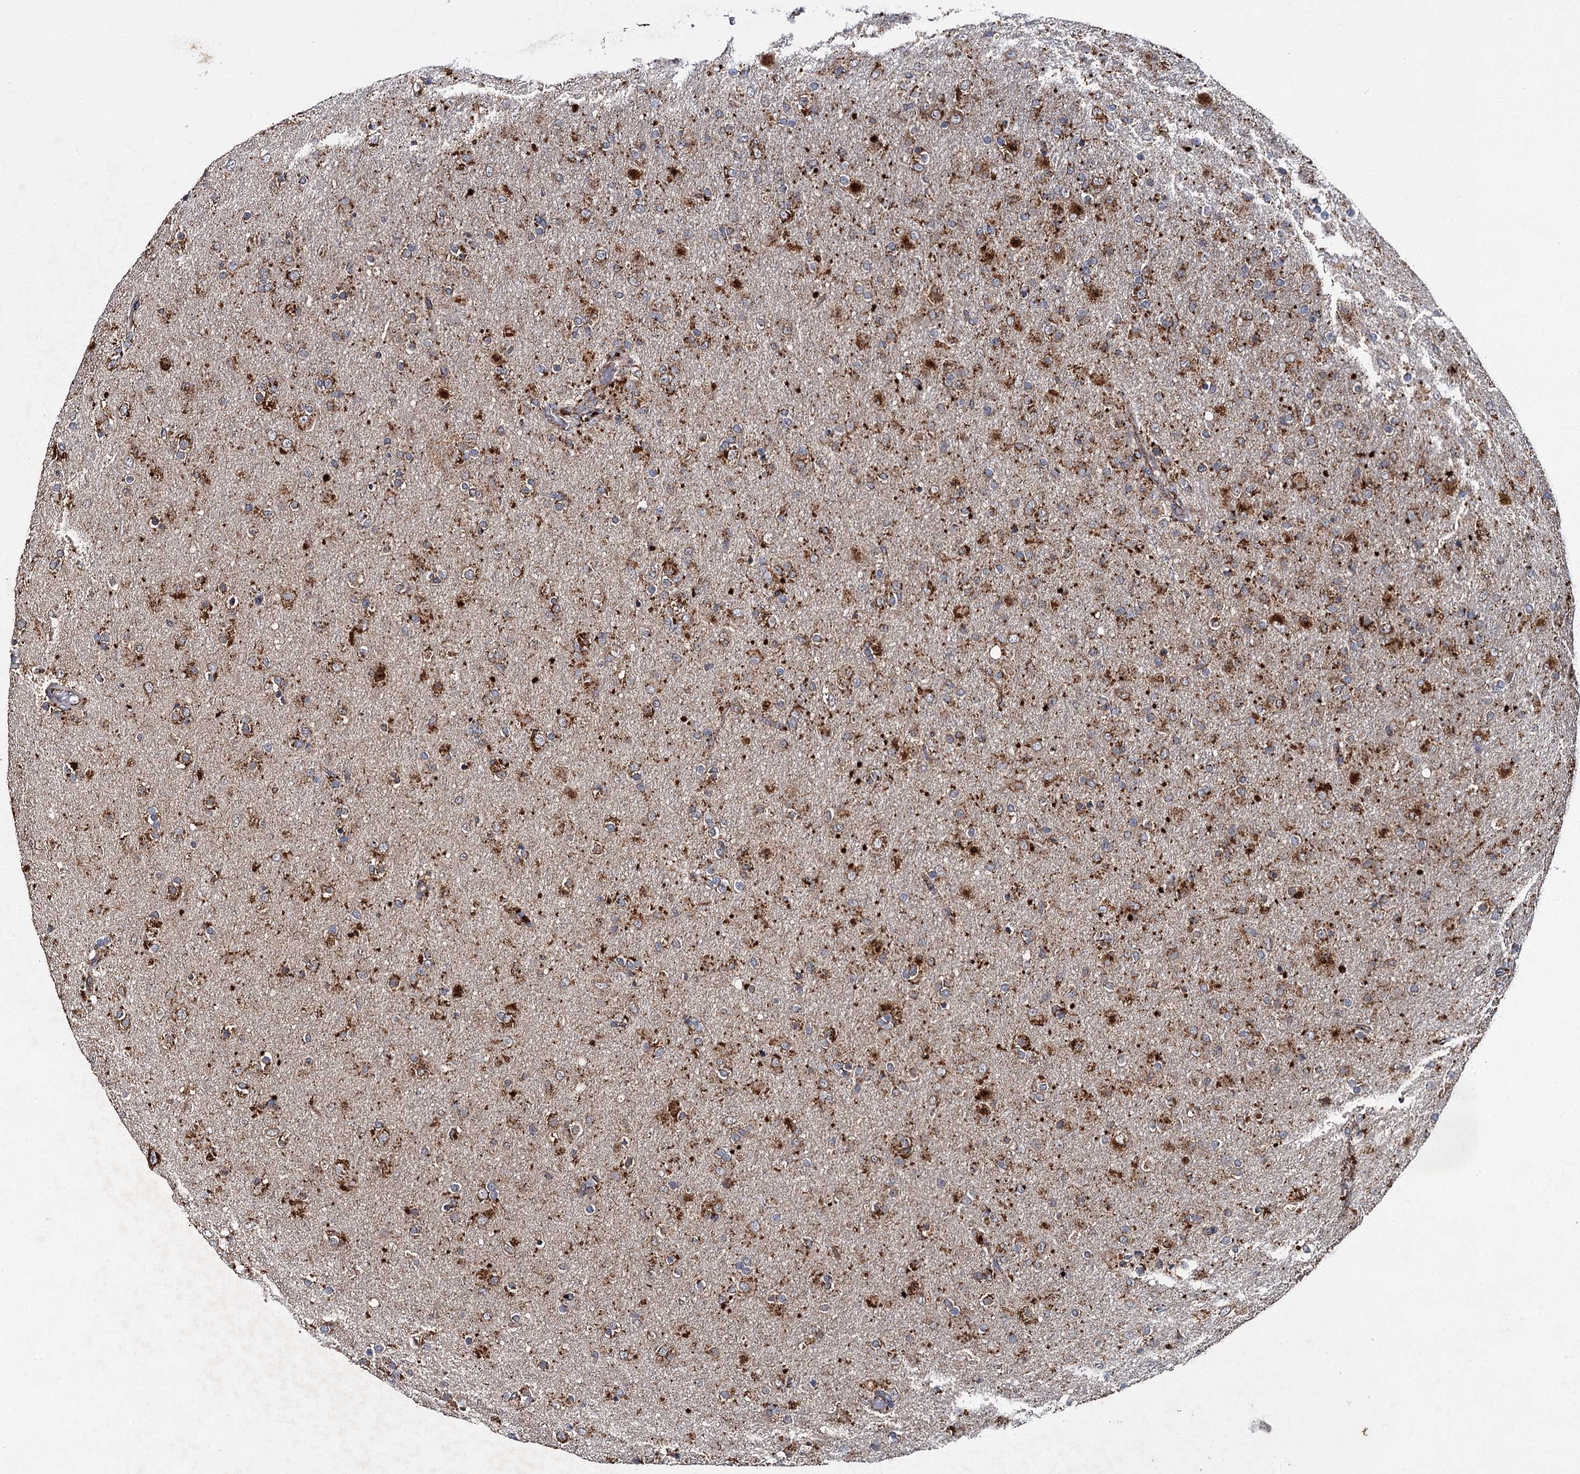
{"staining": {"intensity": "strong", "quantity": "25%-75%", "location": "cytoplasmic/membranous"}, "tissue": "glioma", "cell_type": "Tumor cells", "image_type": "cancer", "snomed": [{"axis": "morphology", "description": "Glioma, malignant, Low grade"}, {"axis": "topography", "description": "Brain"}], "caption": "This micrograph exhibits immunohistochemistry (IHC) staining of human glioma, with high strong cytoplasmic/membranous expression in about 25%-75% of tumor cells.", "gene": "GBA1", "patient": {"sex": "male", "age": 65}}